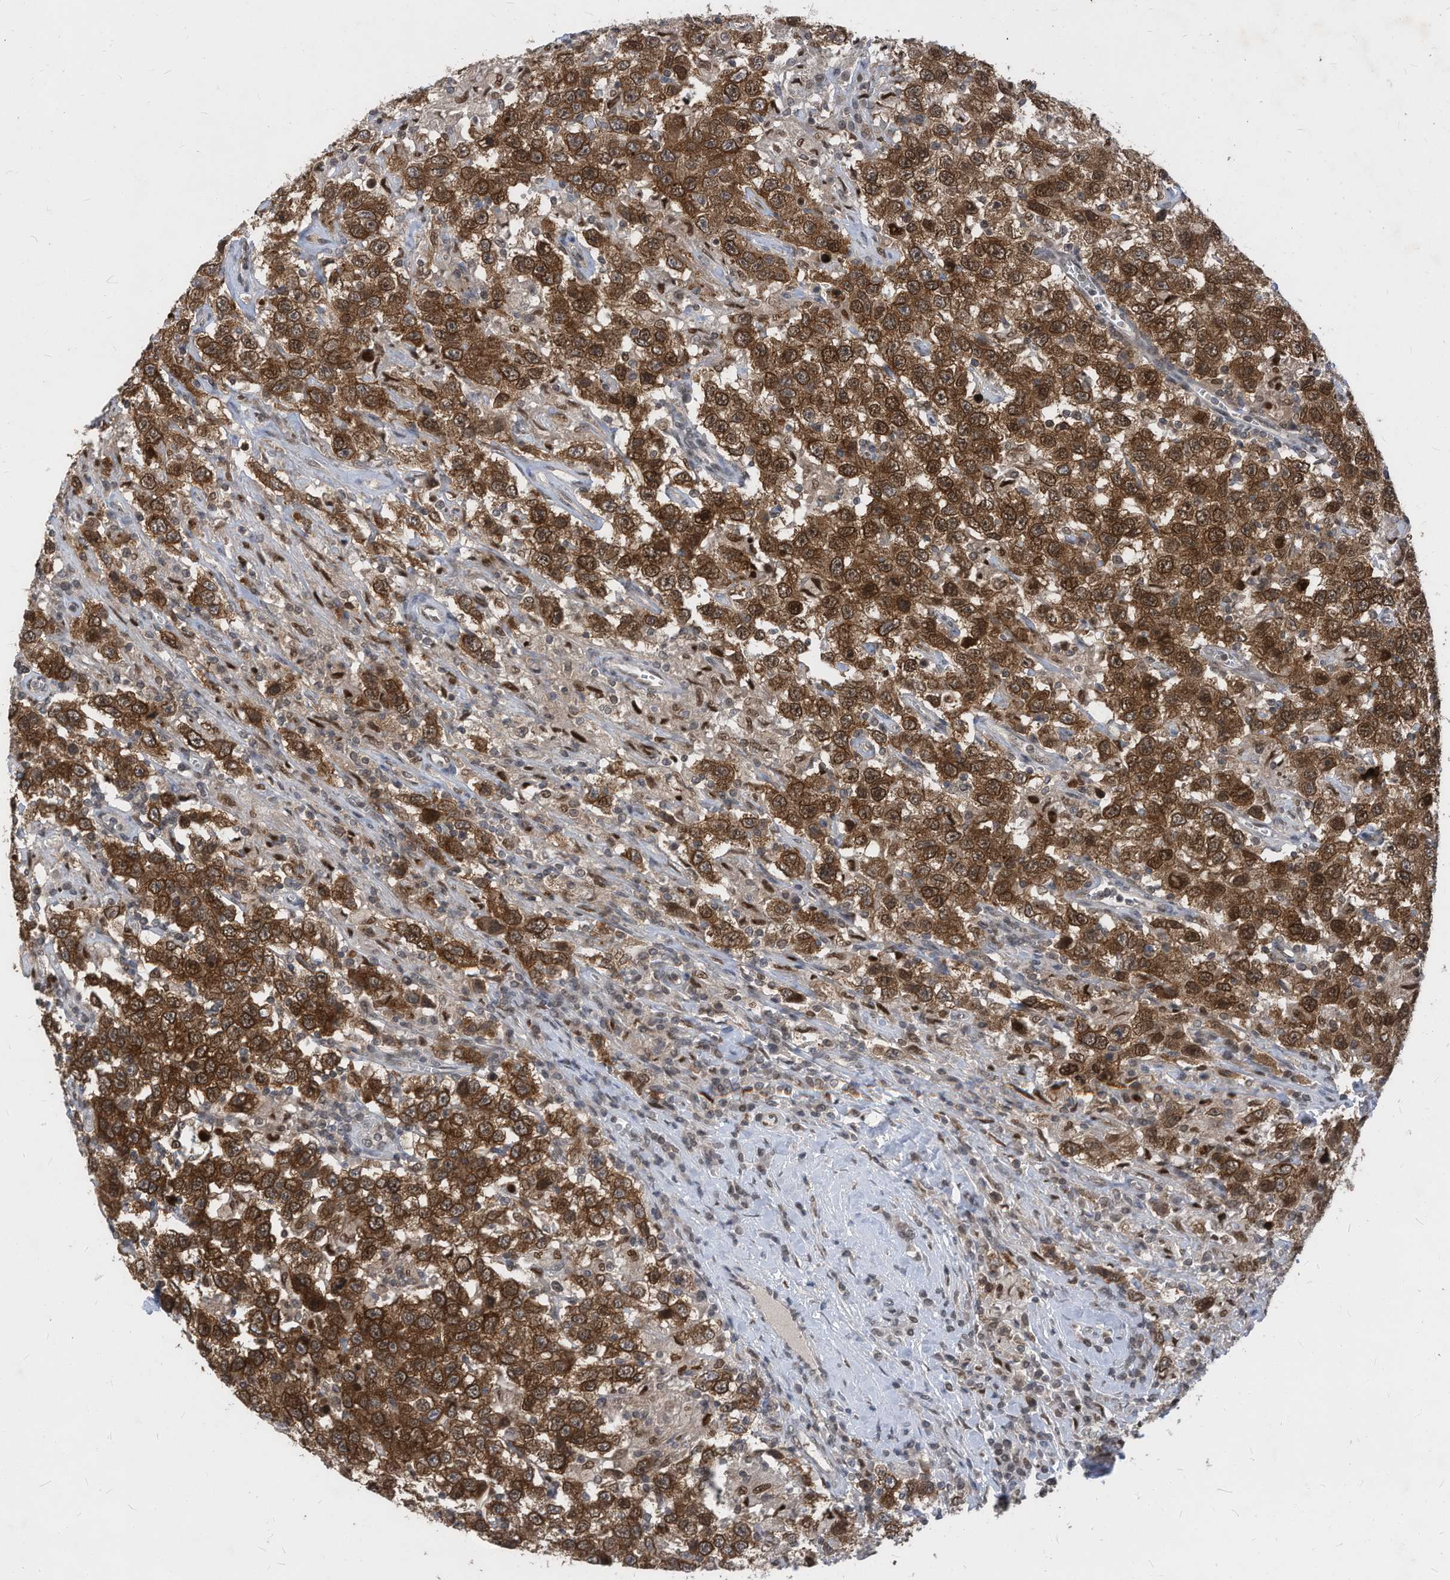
{"staining": {"intensity": "strong", "quantity": ">75%", "location": "cytoplasmic/membranous,nuclear"}, "tissue": "testis cancer", "cell_type": "Tumor cells", "image_type": "cancer", "snomed": [{"axis": "morphology", "description": "Seminoma, NOS"}, {"axis": "topography", "description": "Testis"}], "caption": "IHC staining of testis cancer, which demonstrates high levels of strong cytoplasmic/membranous and nuclear expression in about >75% of tumor cells indicating strong cytoplasmic/membranous and nuclear protein staining. The staining was performed using DAB (3,3'-diaminobenzidine) (brown) for protein detection and nuclei were counterstained in hematoxylin (blue).", "gene": "KPNB1", "patient": {"sex": "male", "age": 41}}